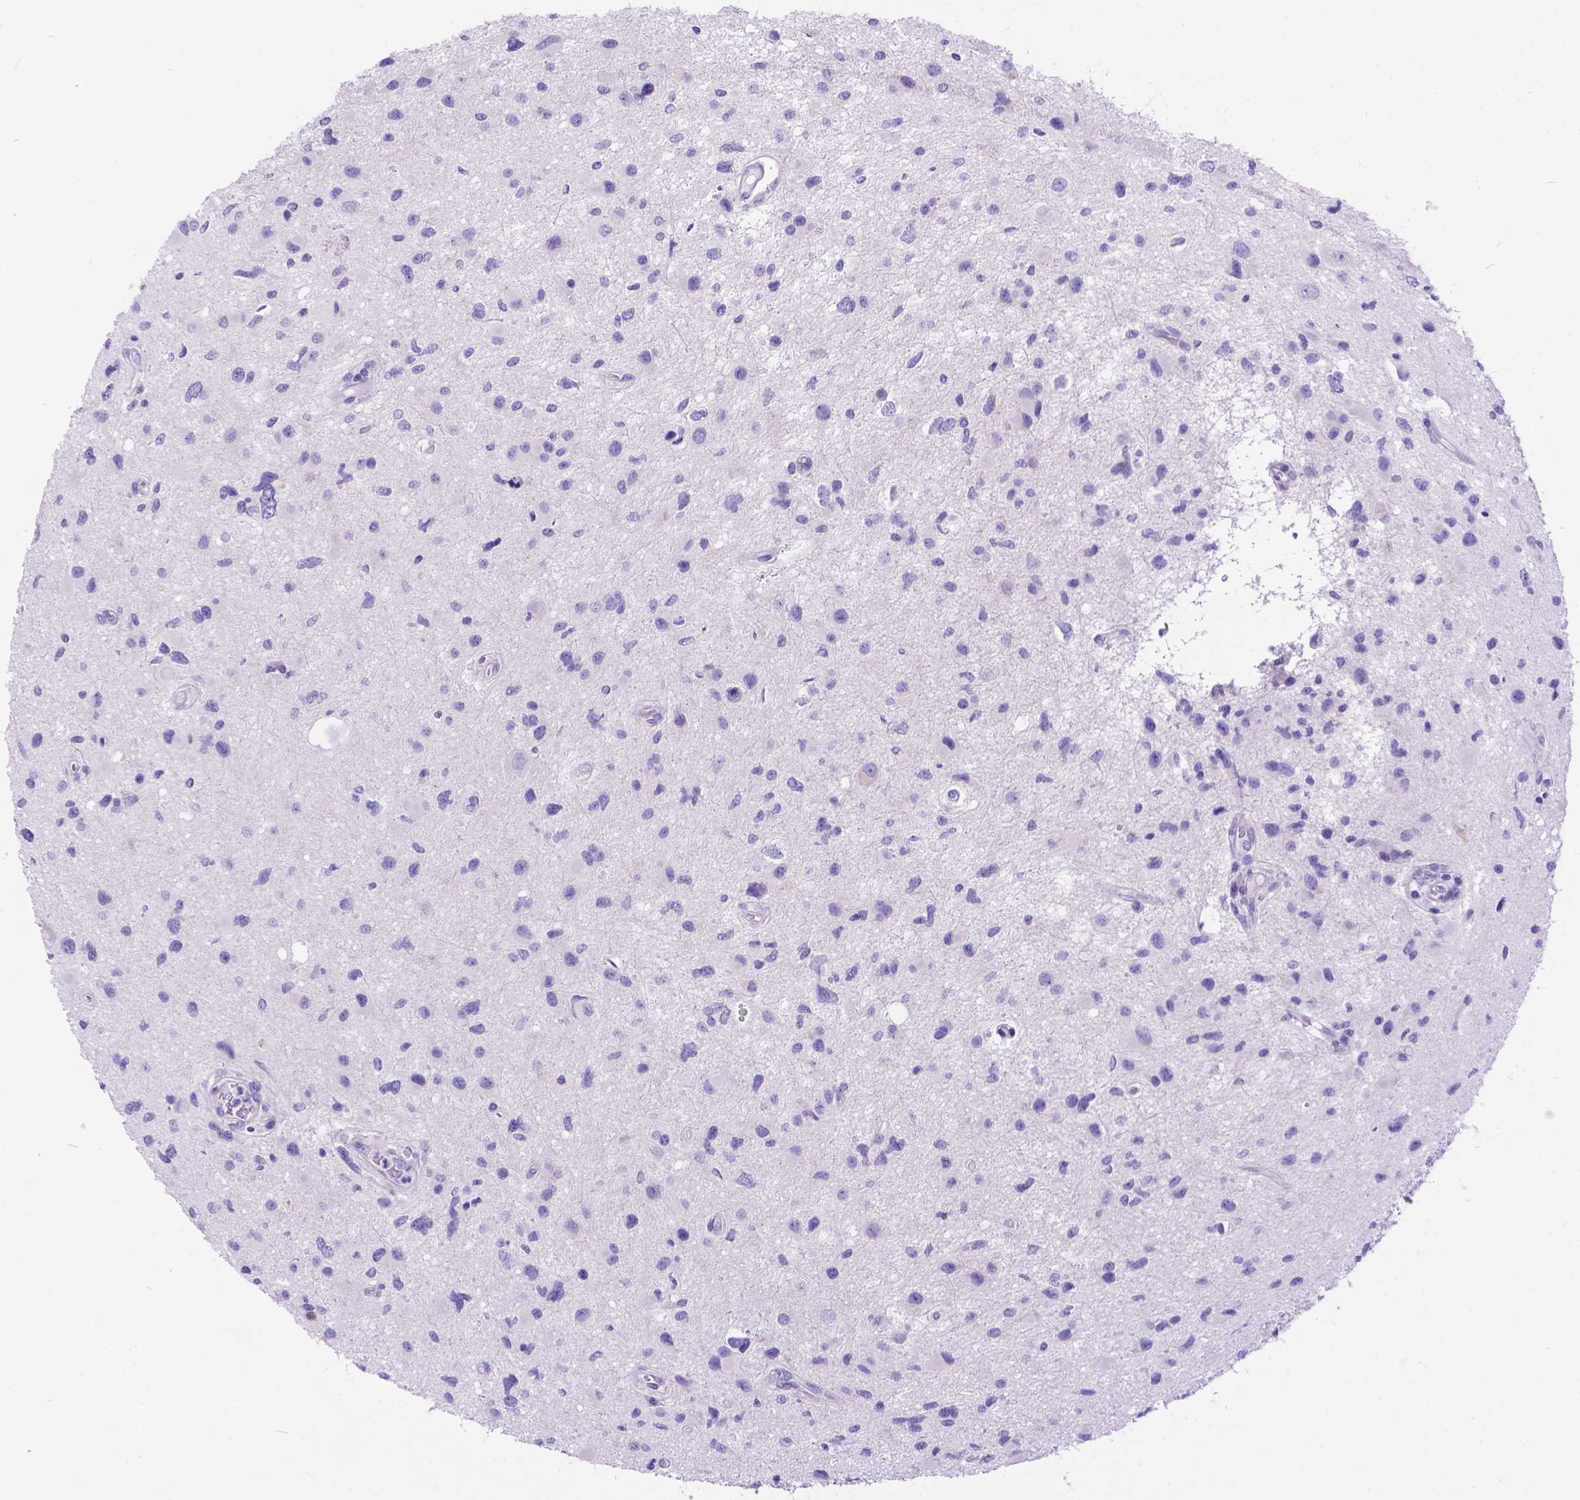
{"staining": {"intensity": "negative", "quantity": "none", "location": "none"}, "tissue": "glioma", "cell_type": "Tumor cells", "image_type": "cancer", "snomed": [{"axis": "morphology", "description": "Glioma, malignant, Low grade"}, {"axis": "topography", "description": "Brain"}], "caption": "Tumor cells show no significant protein expression in glioma.", "gene": "DHRS2", "patient": {"sex": "female", "age": 32}}